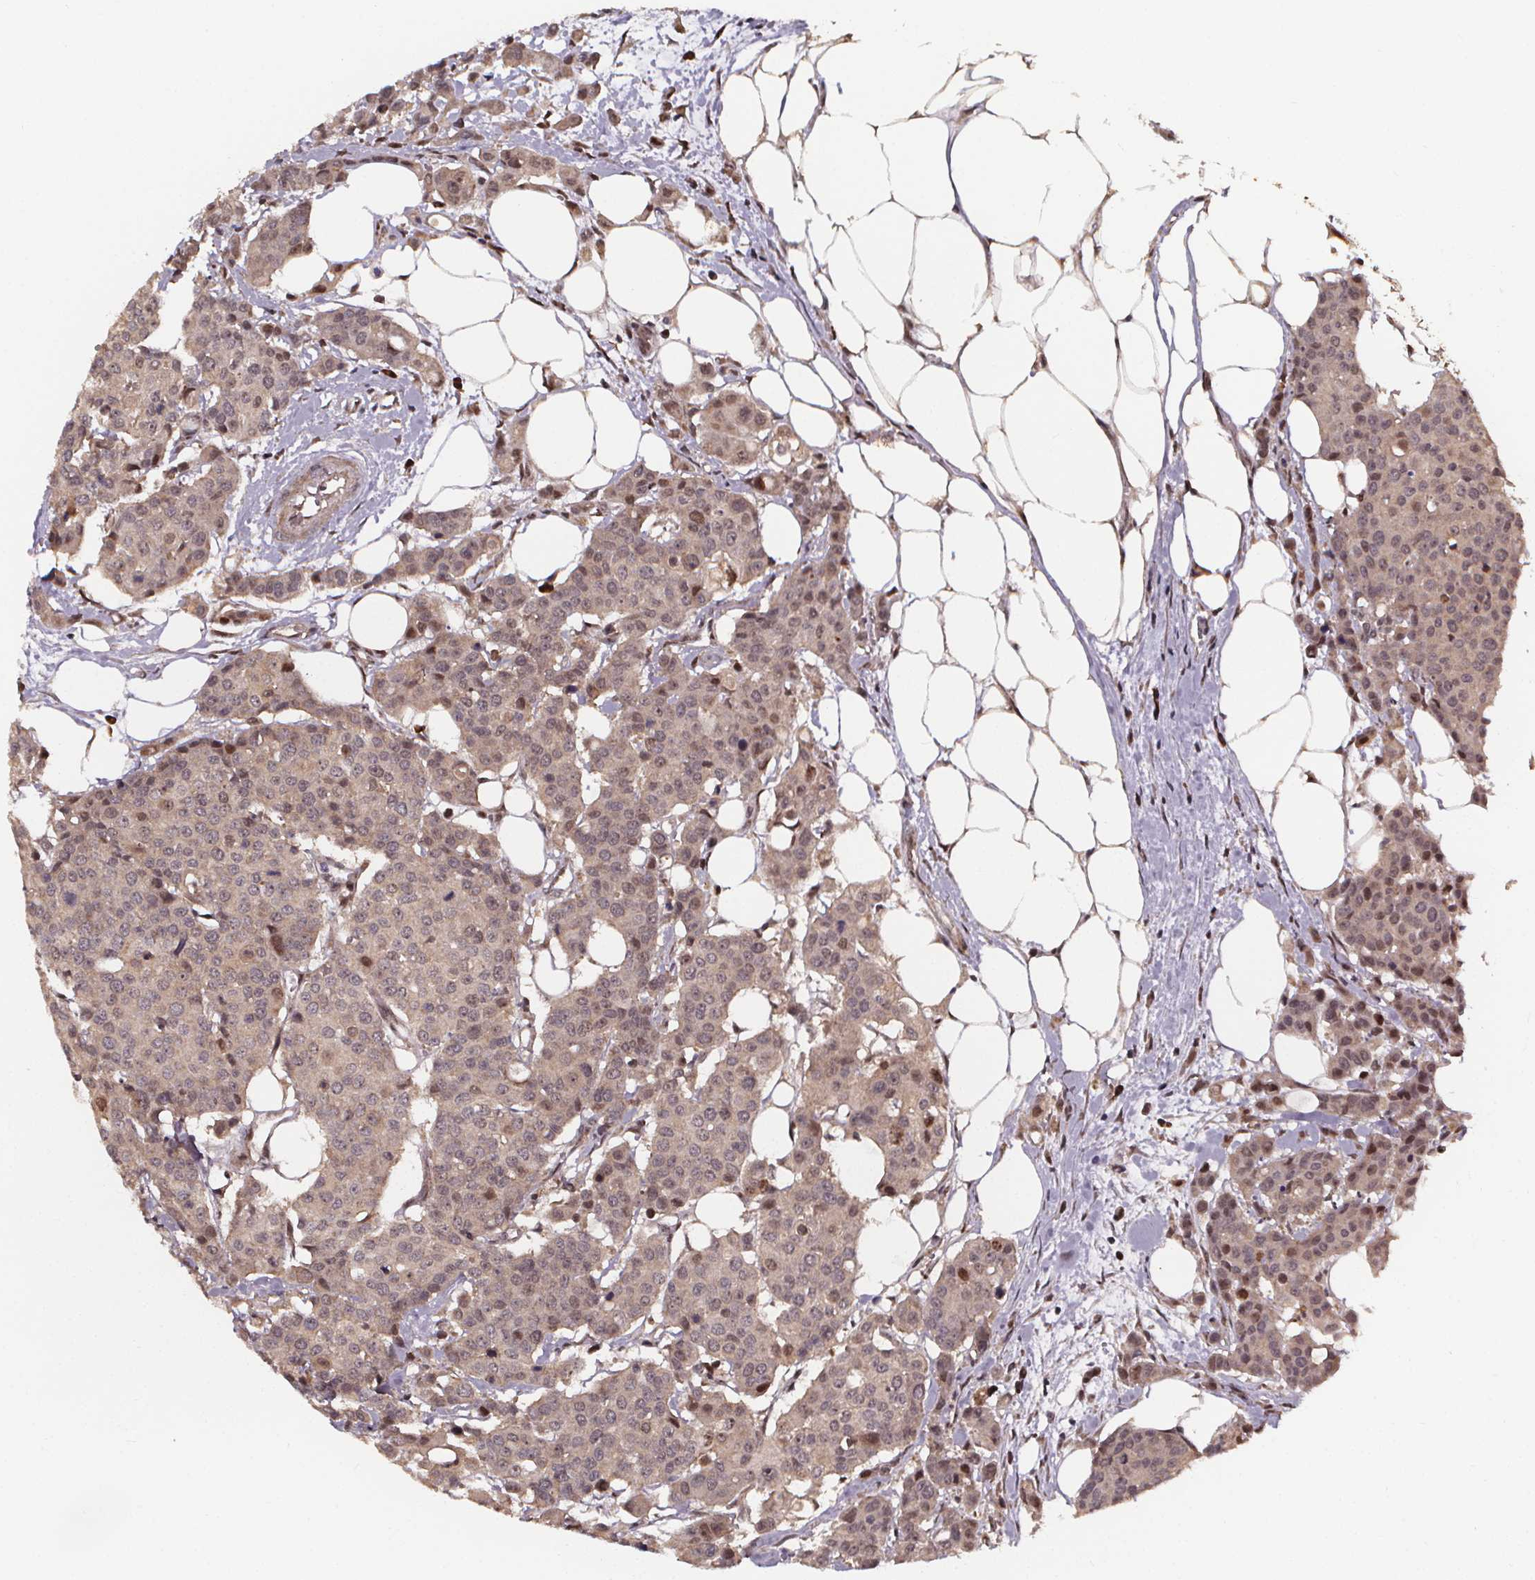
{"staining": {"intensity": "weak", "quantity": "<25%", "location": "nuclear"}, "tissue": "carcinoid", "cell_type": "Tumor cells", "image_type": "cancer", "snomed": [{"axis": "morphology", "description": "Carcinoid, malignant, NOS"}, {"axis": "topography", "description": "Colon"}], "caption": "Immunohistochemistry micrograph of human carcinoid stained for a protein (brown), which reveals no expression in tumor cells. Brightfield microscopy of immunohistochemistry (IHC) stained with DAB (brown) and hematoxylin (blue), captured at high magnification.", "gene": "DDIT3", "patient": {"sex": "male", "age": 81}}